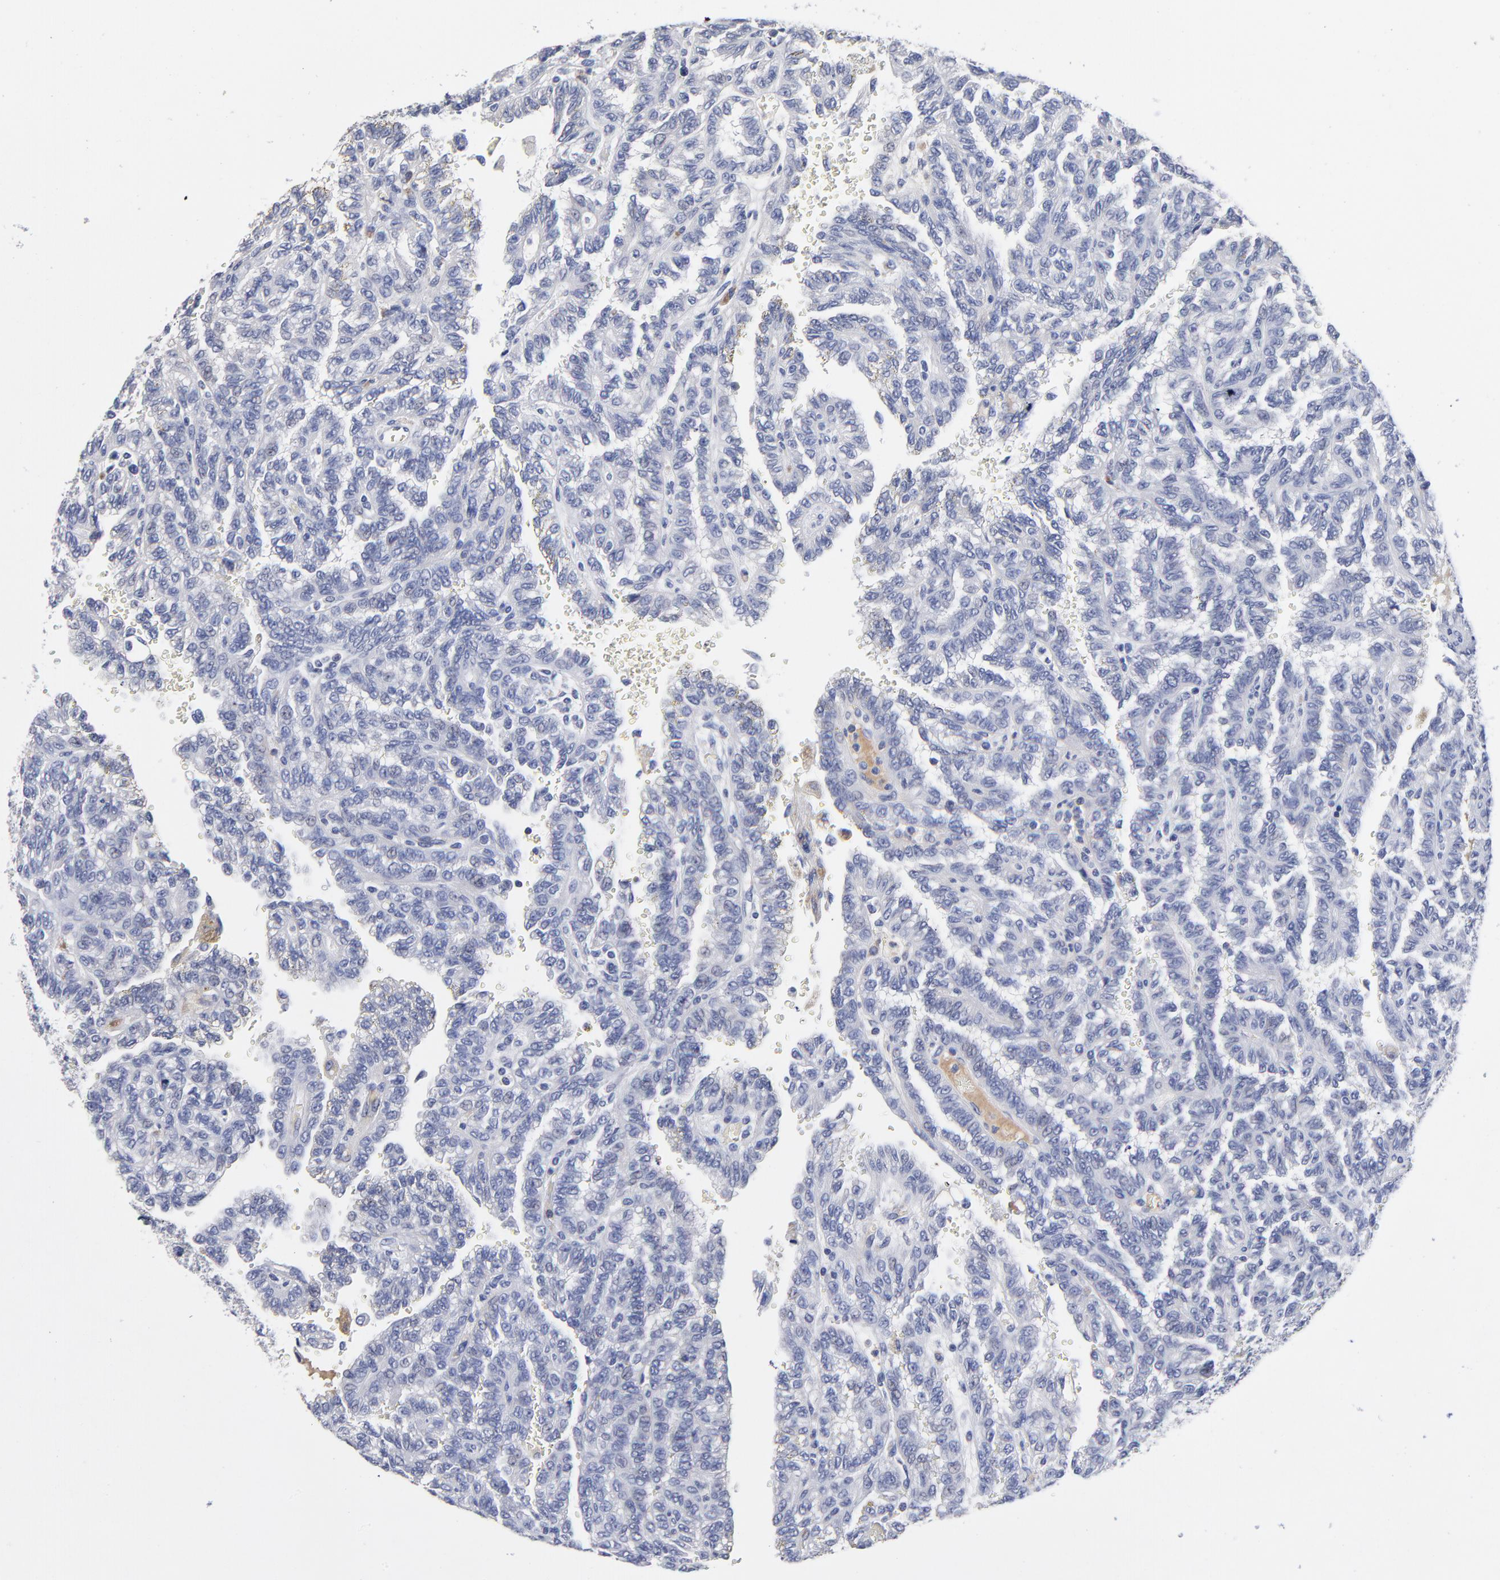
{"staining": {"intensity": "negative", "quantity": "none", "location": "none"}, "tissue": "renal cancer", "cell_type": "Tumor cells", "image_type": "cancer", "snomed": [{"axis": "morphology", "description": "Inflammation, NOS"}, {"axis": "morphology", "description": "Adenocarcinoma, NOS"}, {"axis": "topography", "description": "Kidney"}], "caption": "Tumor cells show no significant protein expression in adenocarcinoma (renal). (Immunohistochemistry (ihc), brightfield microscopy, high magnification).", "gene": "TRAT1", "patient": {"sex": "male", "age": 68}}